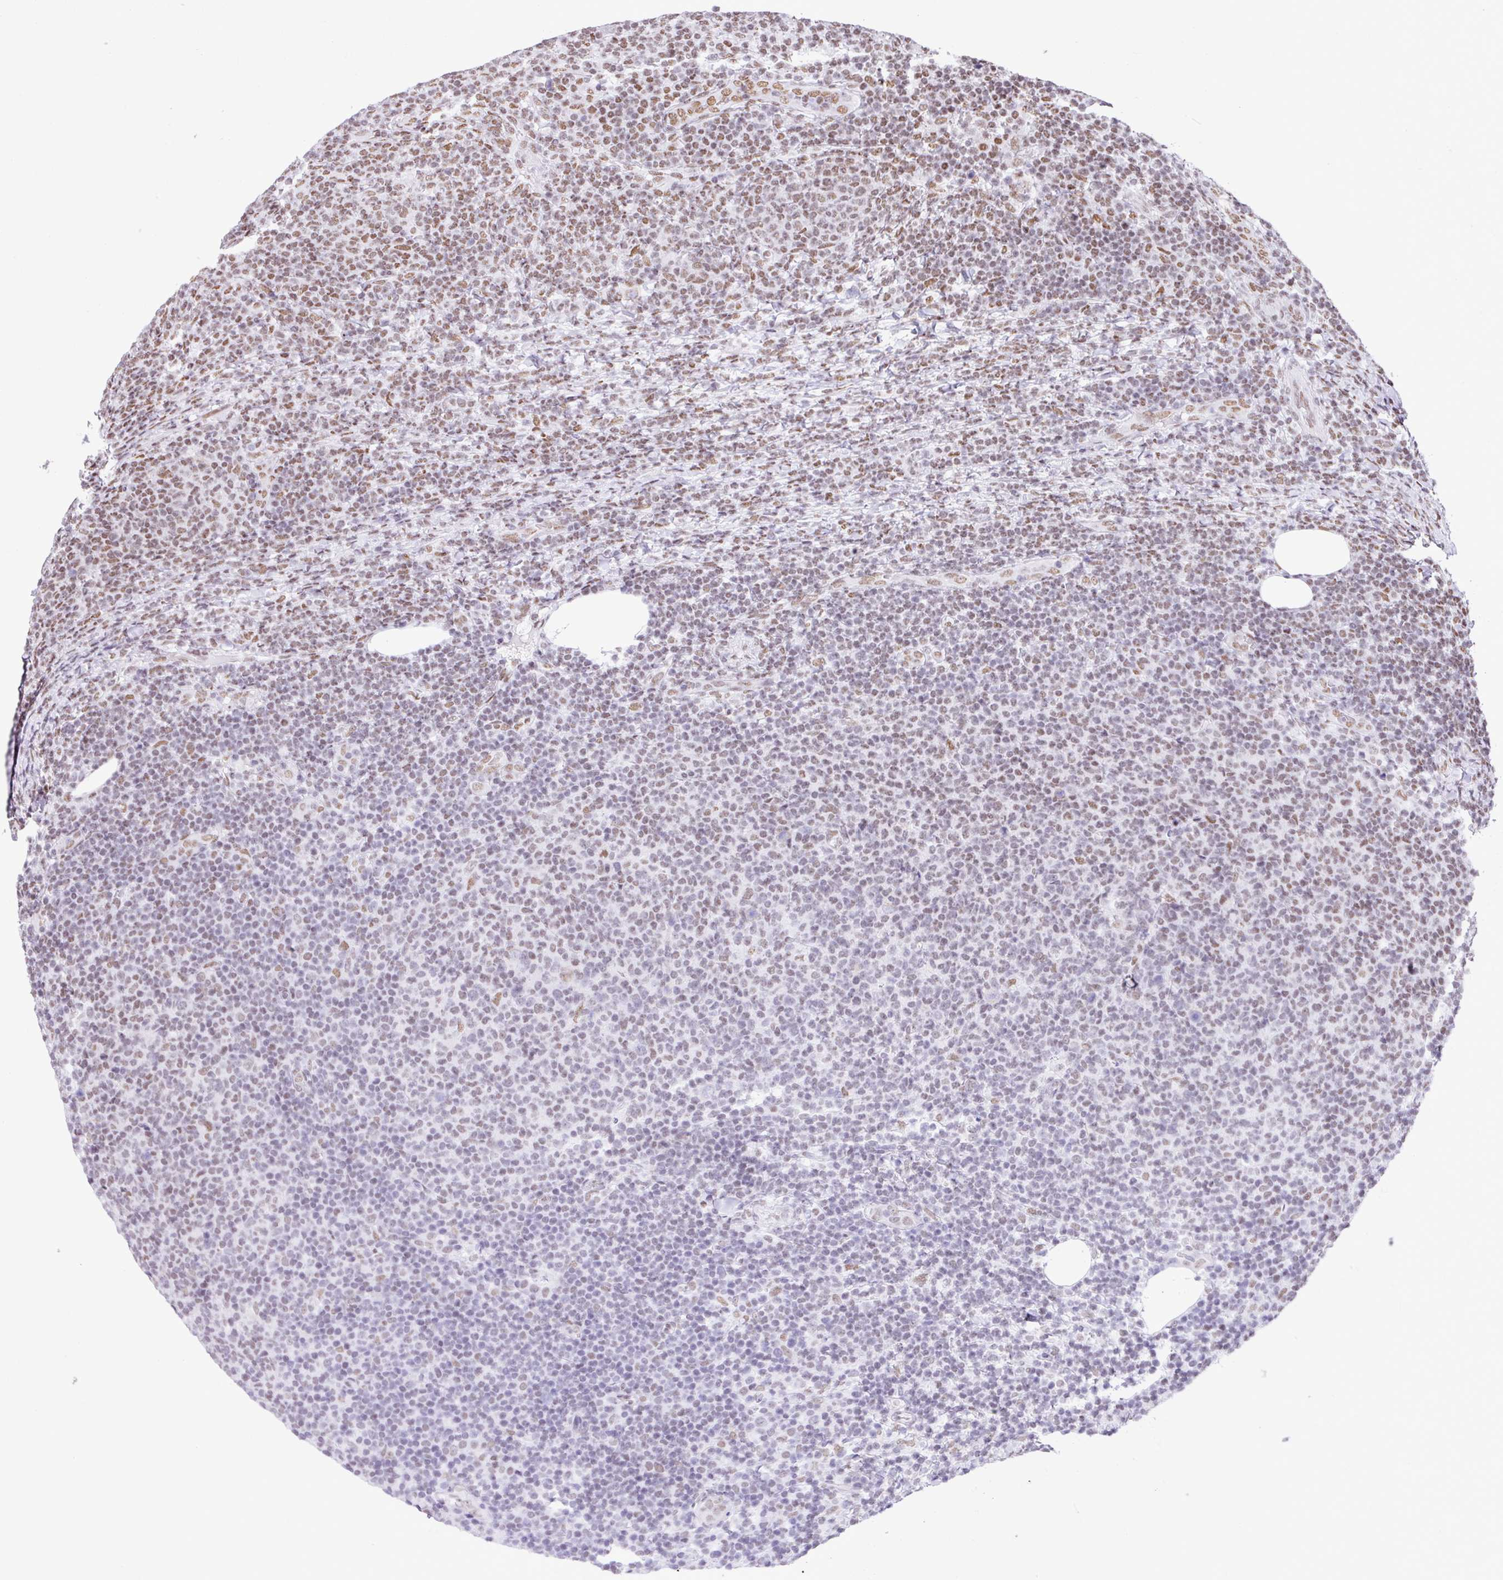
{"staining": {"intensity": "weak", "quantity": "25%-75%", "location": "nuclear"}, "tissue": "lymphoma", "cell_type": "Tumor cells", "image_type": "cancer", "snomed": [{"axis": "morphology", "description": "Malignant lymphoma, non-Hodgkin's type, Low grade"}, {"axis": "topography", "description": "Lymph node"}], "caption": "The histopathology image displays immunohistochemical staining of malignant lymphoma, non-Hodgkin's type (low-grade). There is weak nuclear expression is identified in approximately 25%-75% of tumor cells. Using DAB (brown) and hematoxylin (blue) stains, captured at high magnification using brightfield microscopy.", "gene": "RARG", "patient": {"sex": "male", "age": 66}}